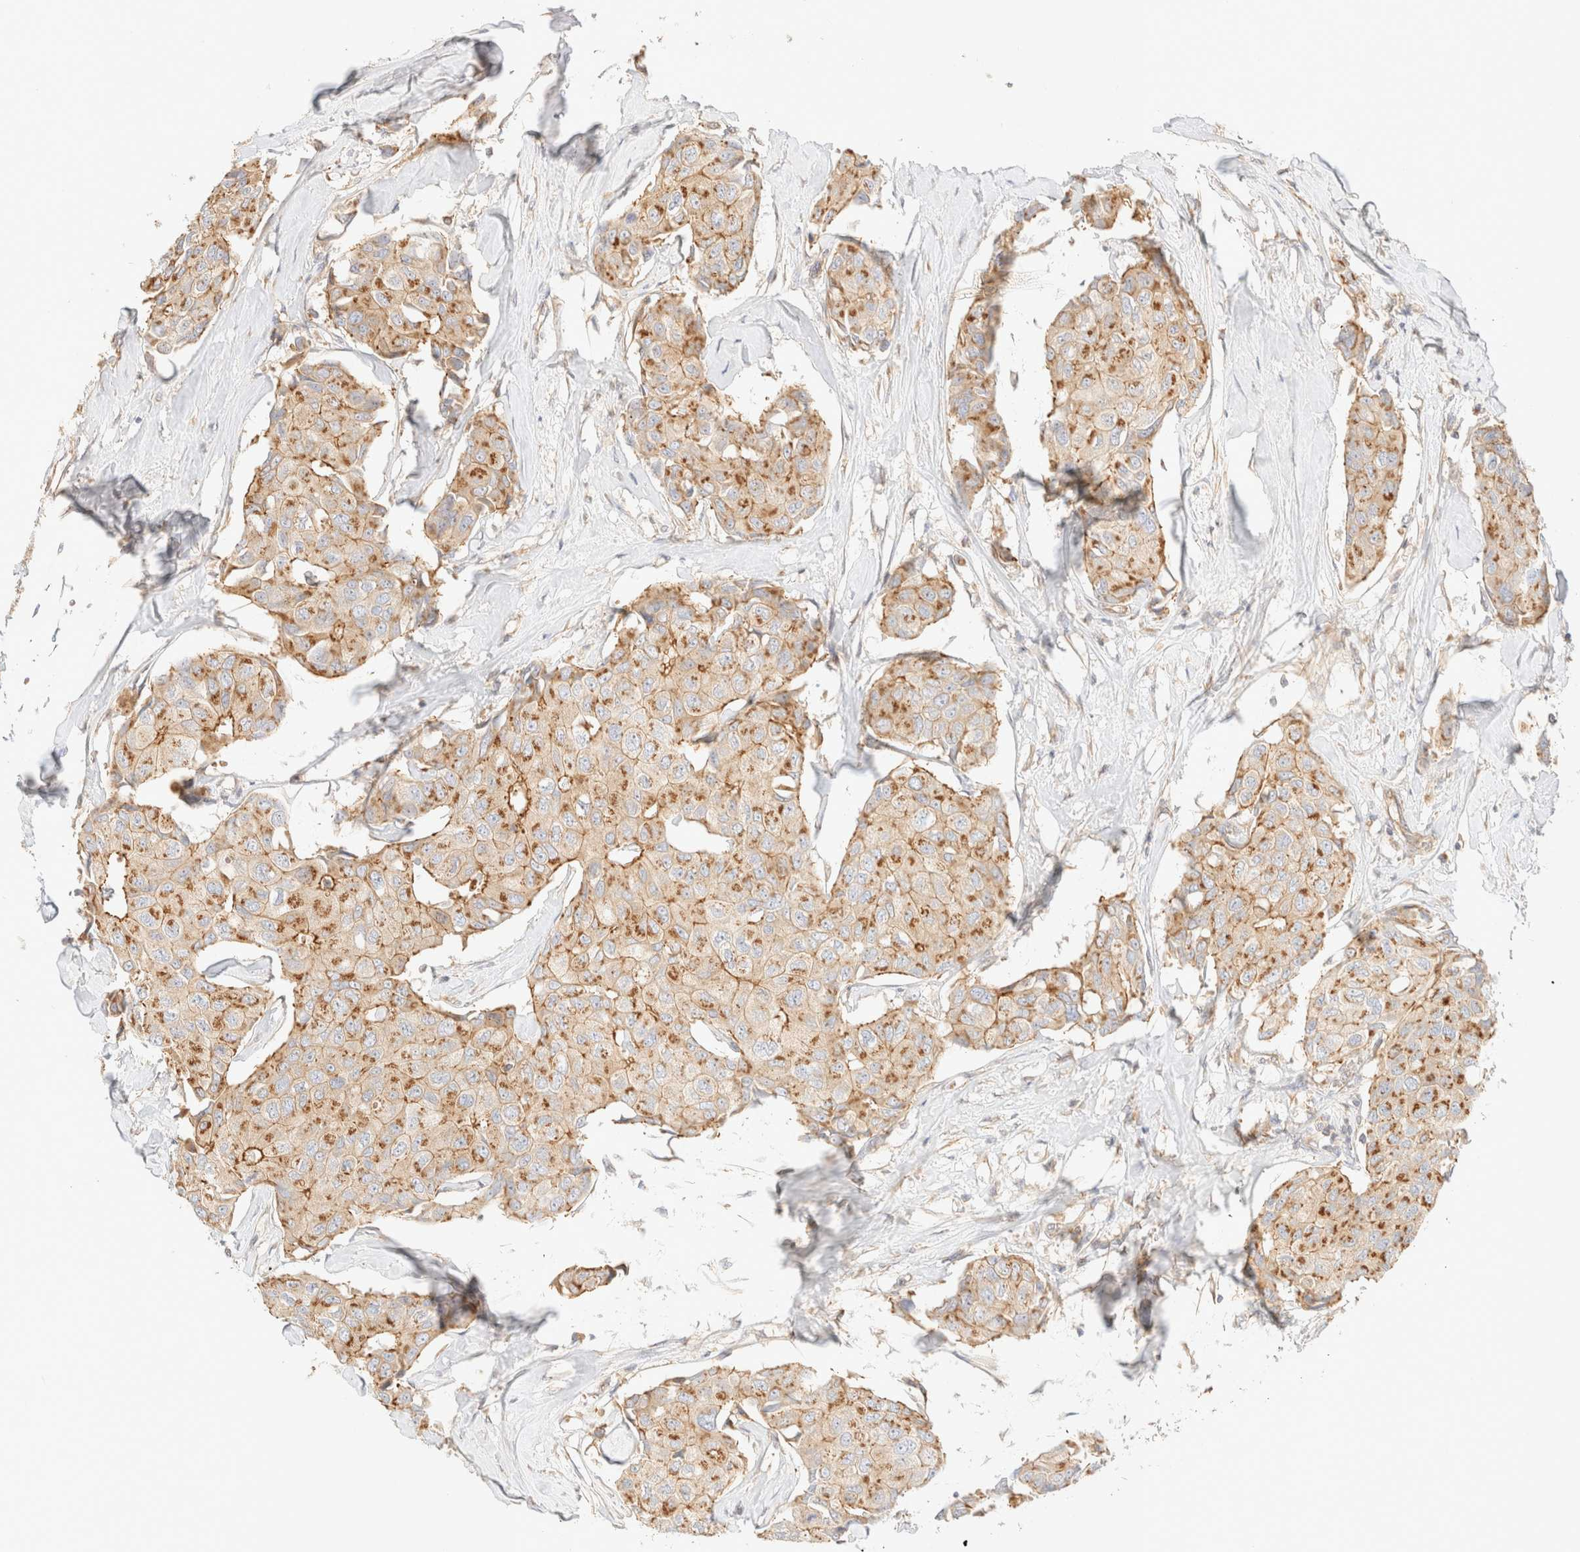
{"staining": {"intensity": "moderate", "quantity": ">75%", "location": "cytoplasmic/membranous"}, "tissue": "breast cancer", "cell_type": "Tumor cells", "image_type": "cancer", "snomed": [{"axis": "morphology", "description": "Duct carcinoma"}, {"axis": "topography", "description": "Breast"}], "caption": "Immunohistochemistry (IHC) of breast cancer (infiltrating ductal carcinoma) demonstrates medium levels of moderate cytoplasmic/membranous expression in about >75% of tumor cells.", "gene": "MYO10", "patient": {"sex": "female", "age": 80}}